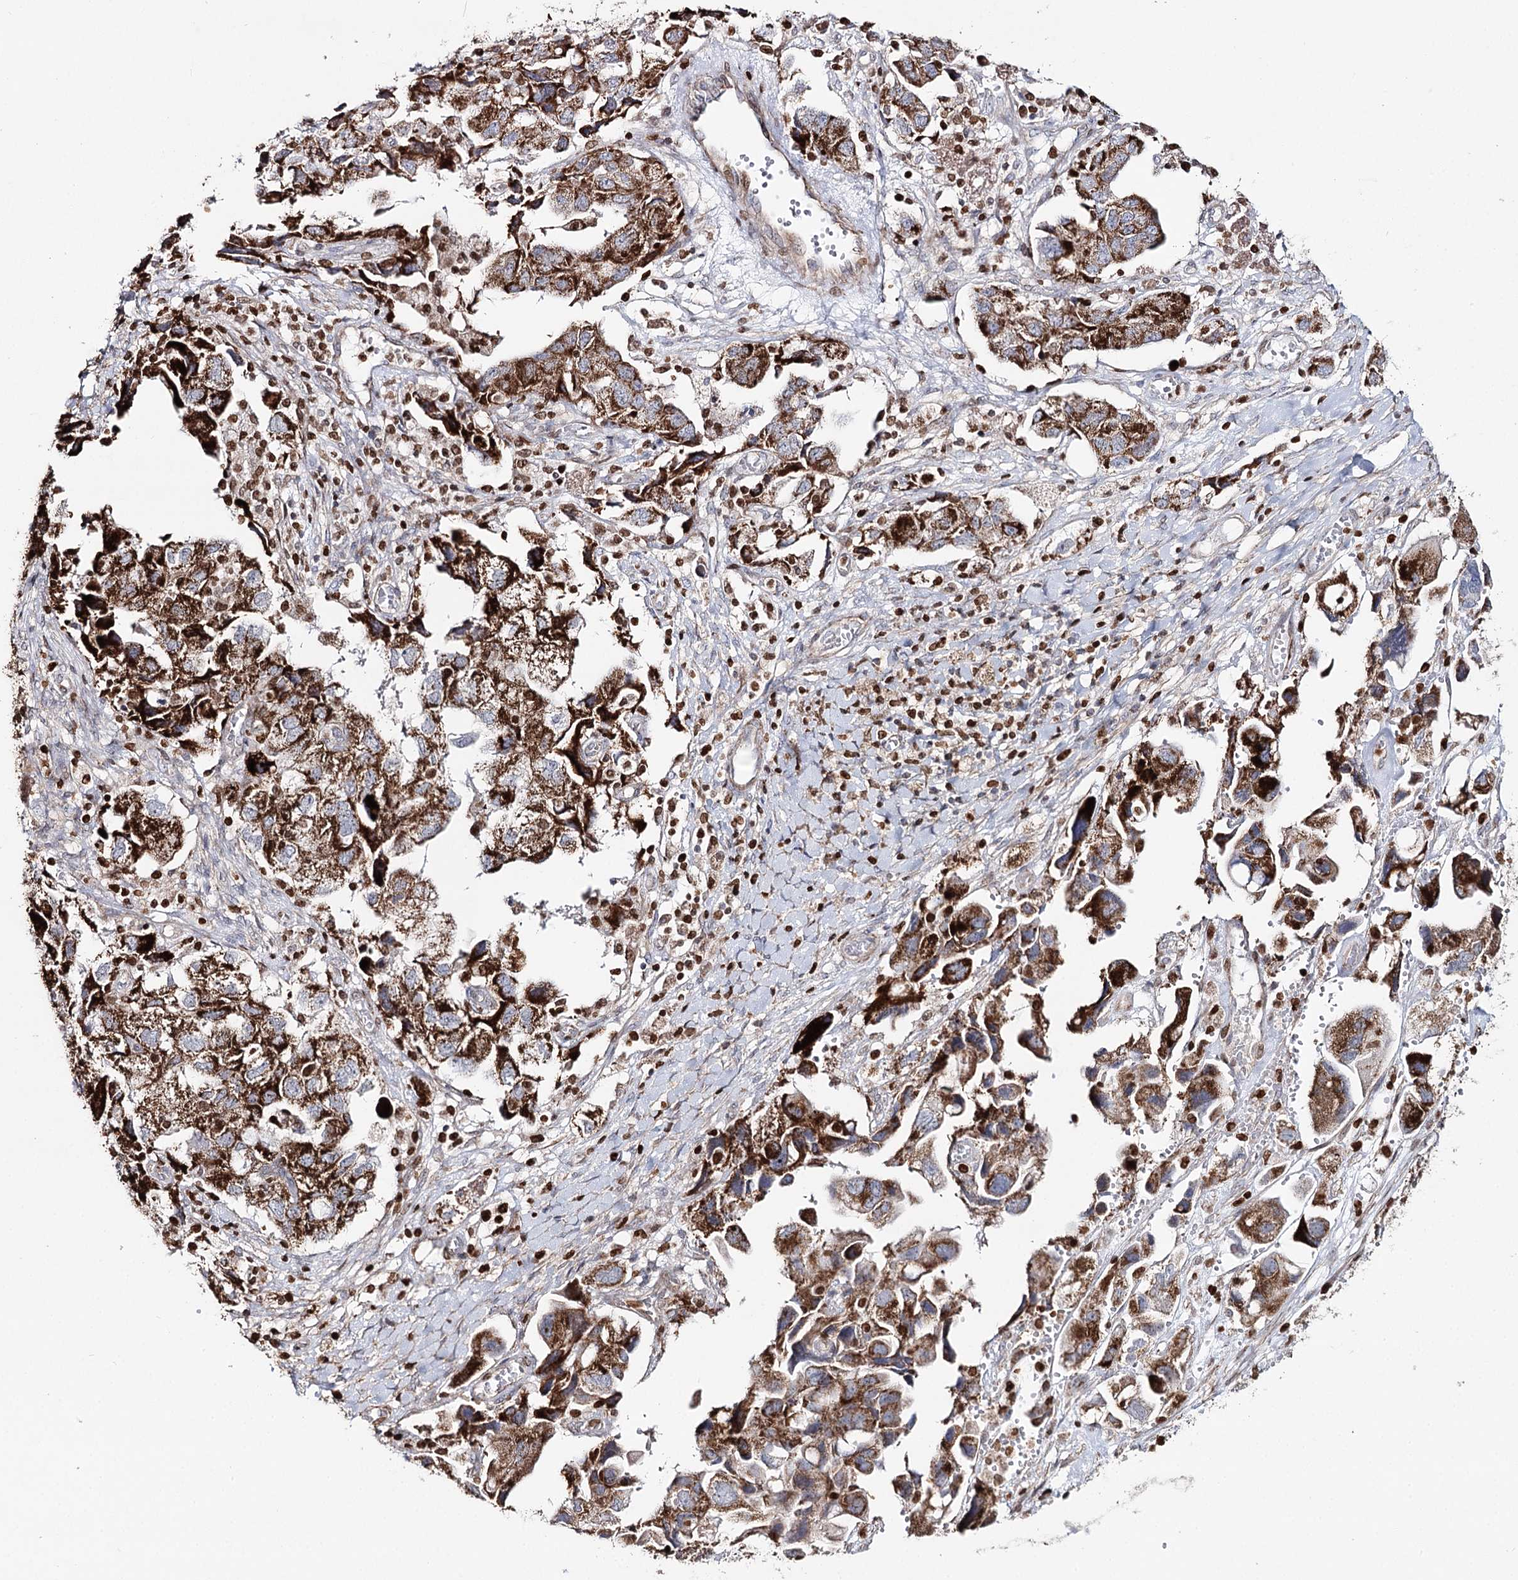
{"staining": {"intensity": "strong", "quantity": ">75%", "location": "cytoplasmic/membranous"}, "tissue": "ovarian cancer", "cell_type": "Tumor cells", "image_type": "cancer", "snomed": [{"axis": "morphology", "description": "Carcinoma, NOS"}, {"axis": "morphology", "description": "Cystadenocarcinoma, serous, NOS"}, {"axis": "topography", "description": "Ovary"}], "caption": "IHC staining of ovarian carcinoma, which reveals high levels of strong cytoplasmic/membranous positivity in about >75% of tumor cells indicating strong cytoplasmic/membranous protein expression. The staining was performed using DAB (3,3'-diaminobenzidine) (brown) for protein detection and nuclei were counterstained in hematoxylin (blue).", "gene": "PDHX", "patient": {"sex": "female", "age": 69}}